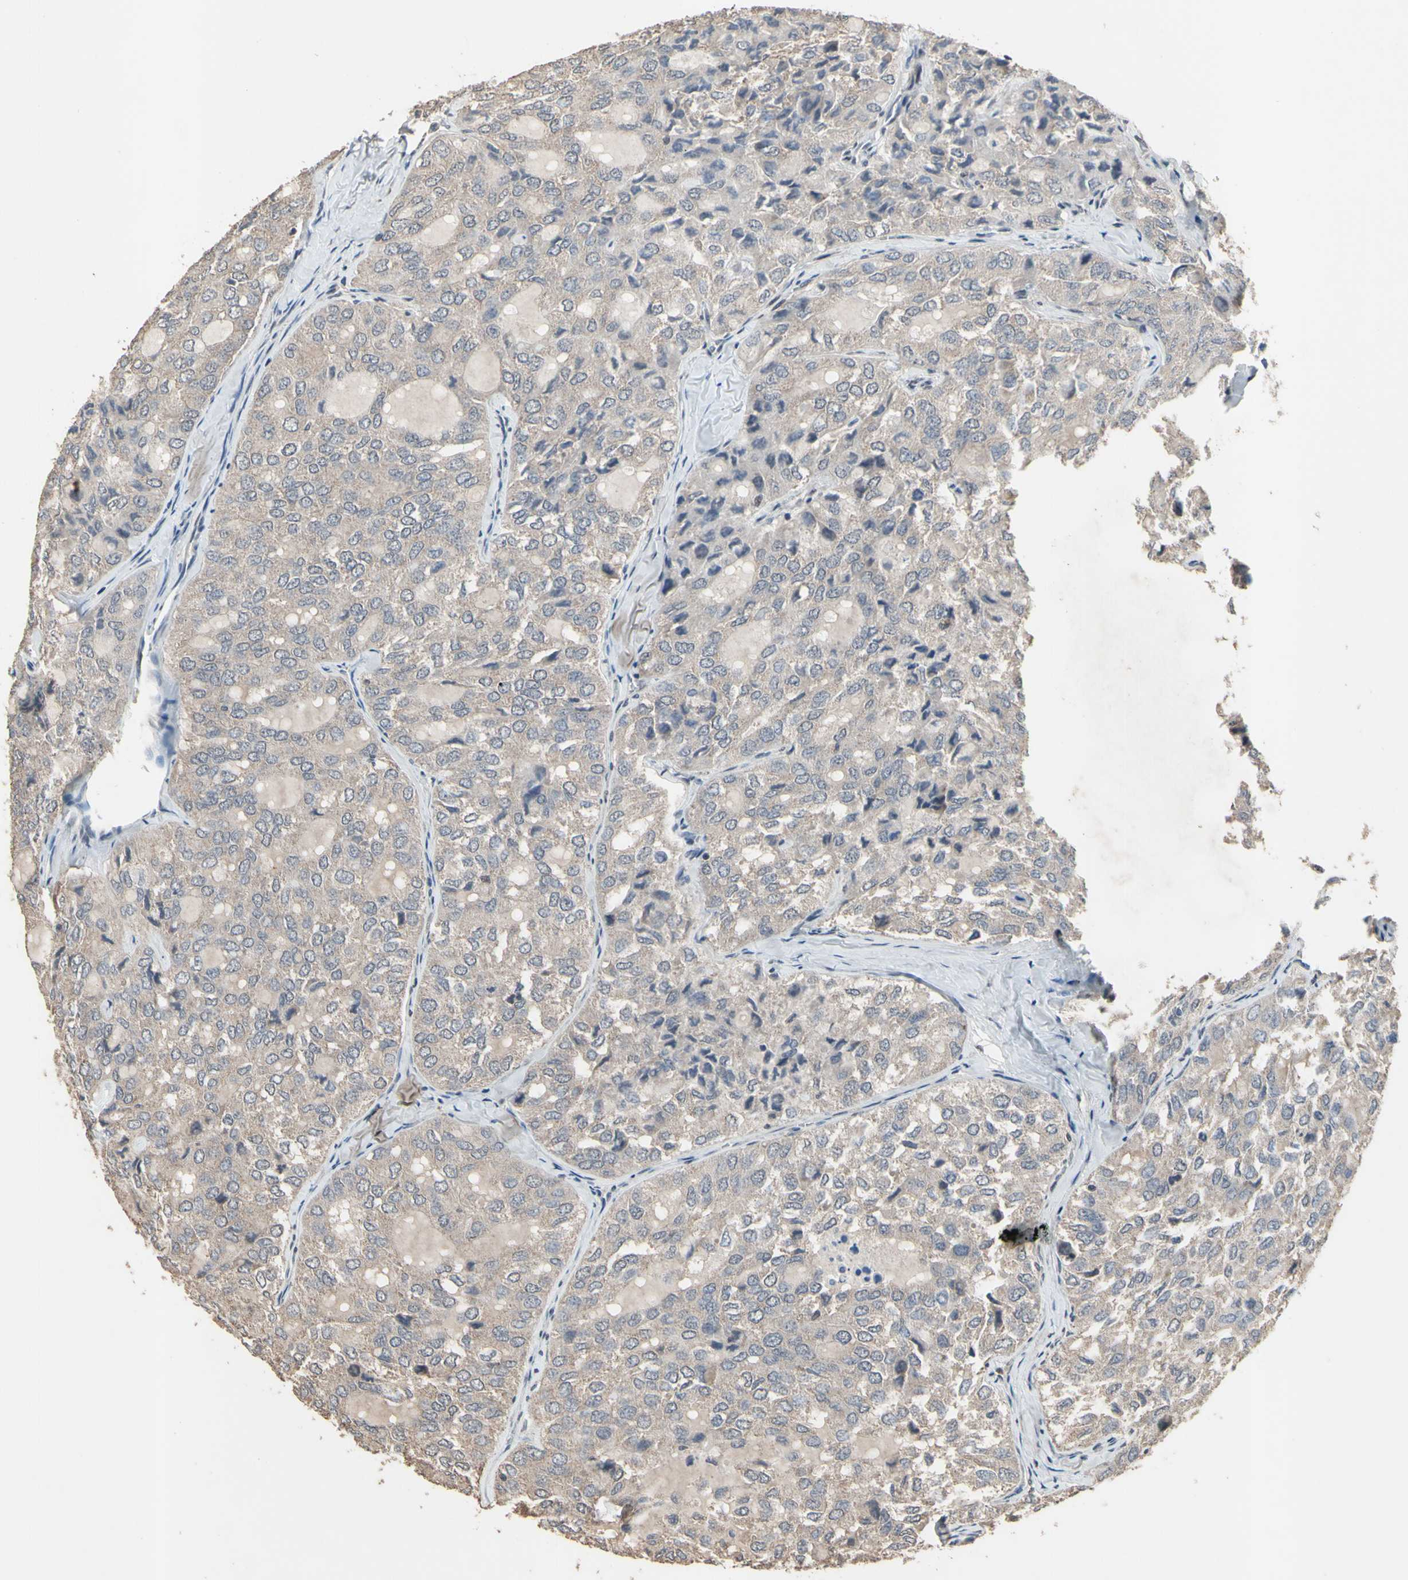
{"staining": {"intensity": "weak", "quantity": ">75%", "location": "cytoplasmic/membranous"}, "tissue": "thyroid cancer", "cell_type": "Tumor cells", "image_type": "cancer", "snomed": [{"axis": "morphology", "description": "Follicular adenoma carcinoma, NOS"}, {"axis": "topography", "description": "Thyroid gland"}], "caption": "This image exhibits immunohistochemistry staining of human thyroid follicular adenoma carcinoma, with low weak cytoplasmic/membranous positivity in about >75% of tumor cells.", "gene": "ZNF174", "patient": {"sex": "male", "age": 75}}